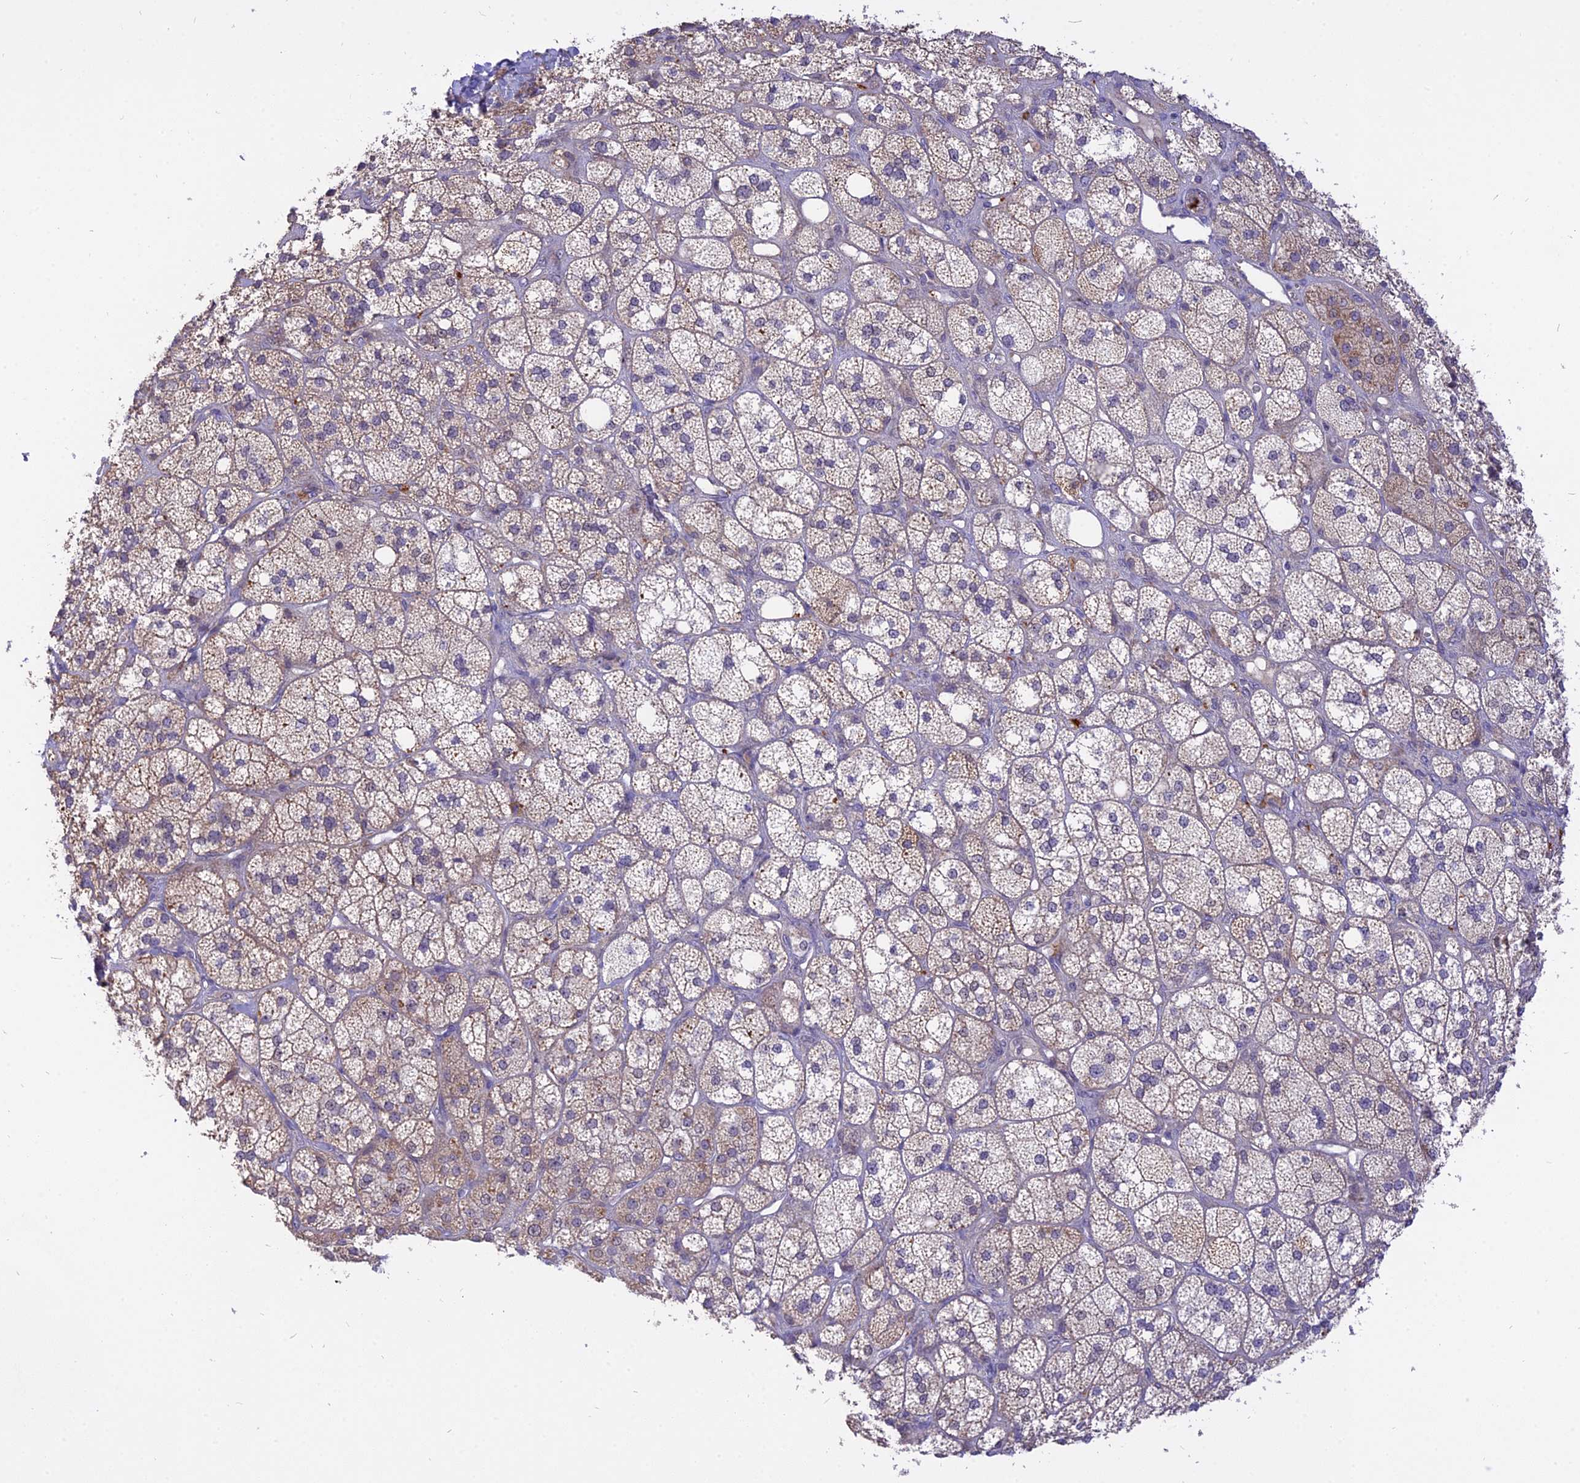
{"staining": {"intensity": "moderate", "quantity": "25%-75%", "location": "cytoplasmic/membranous"}, "tissue": "adrenal gland", "cell_type": "Glandular cells", "image_type": "normal", "snomed": [{"axis": "morphology", "description": "Normal tissue, NOS"}, {"axis": "topography", "description": "Adrenal gland"}], "caption": "IHC photomicrograph of benign human adrenal gland stained for a protein (brown), which reveals medium levels of moderate cytoplasmic/membranous staining in about 25%-75% of glandular cells.", "gene": "IL21R", "patient": {"sex": "male", "age": 61}}